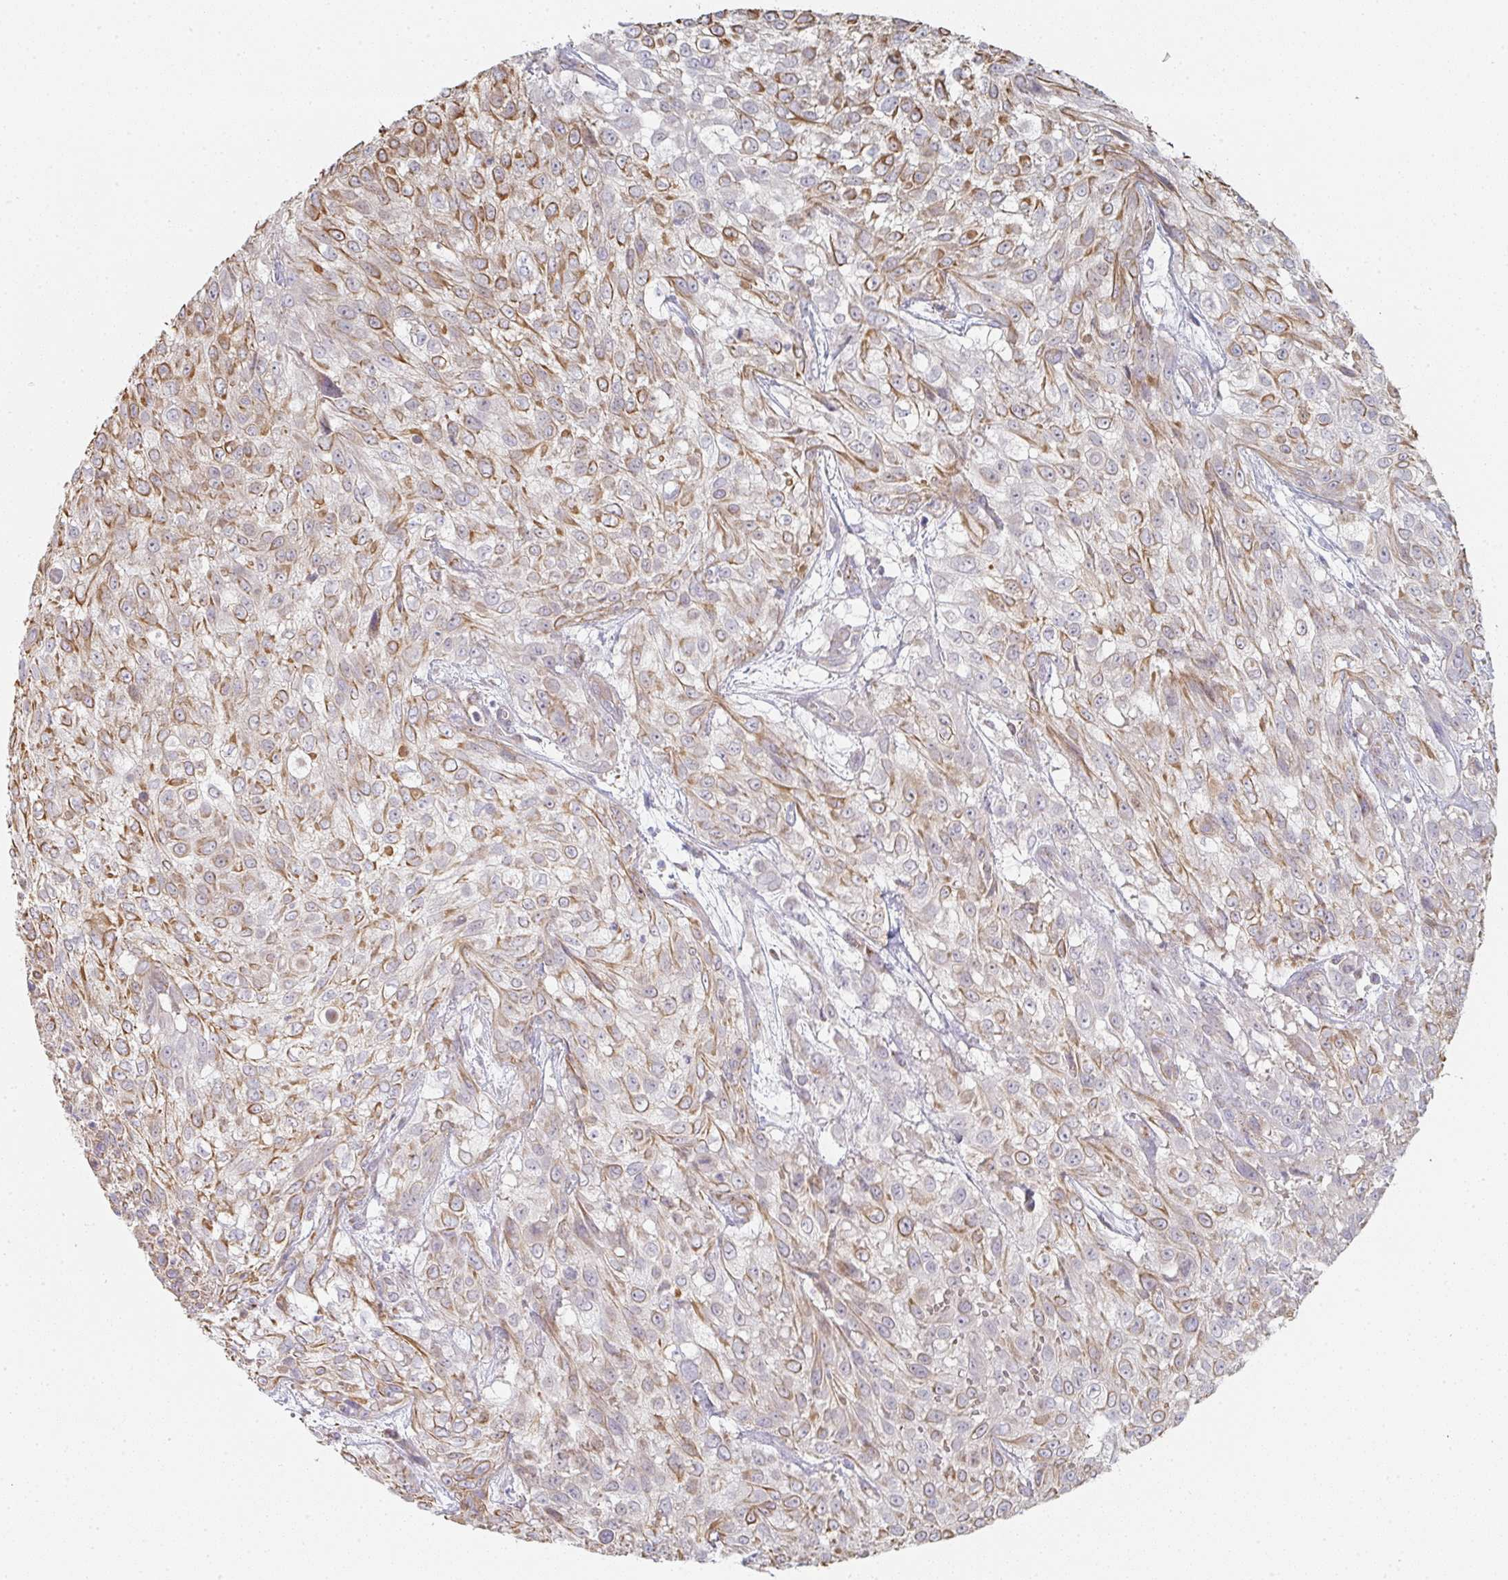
{"staining": {"intensity": "moderate", "quantity": ">75%", "location": "cytoplasmic/membranous"}, "tissue": "urothelial cancer", "cell_type": "Tumor cells", "image_type": "cancer", "snomed": [{"axis": "morphology", "description": "Urothelial carcinoma, High grade"}, {"axis": "topography", "description": "Urinary bladder"}], "caption": "Immunohistochemistry micrograph of neoplastic tissue: high-grade urothelial carcinoma stained using immunohistochemistry (IHC) displays medium levels of moderate protein expression localized specifically in the cytoplasmic/membranous of tumor cells, appearing as a cytoplasmic/membranous brown color.", "gene": "ZNF526", "patient": {"sex": "male", "age": 57}}